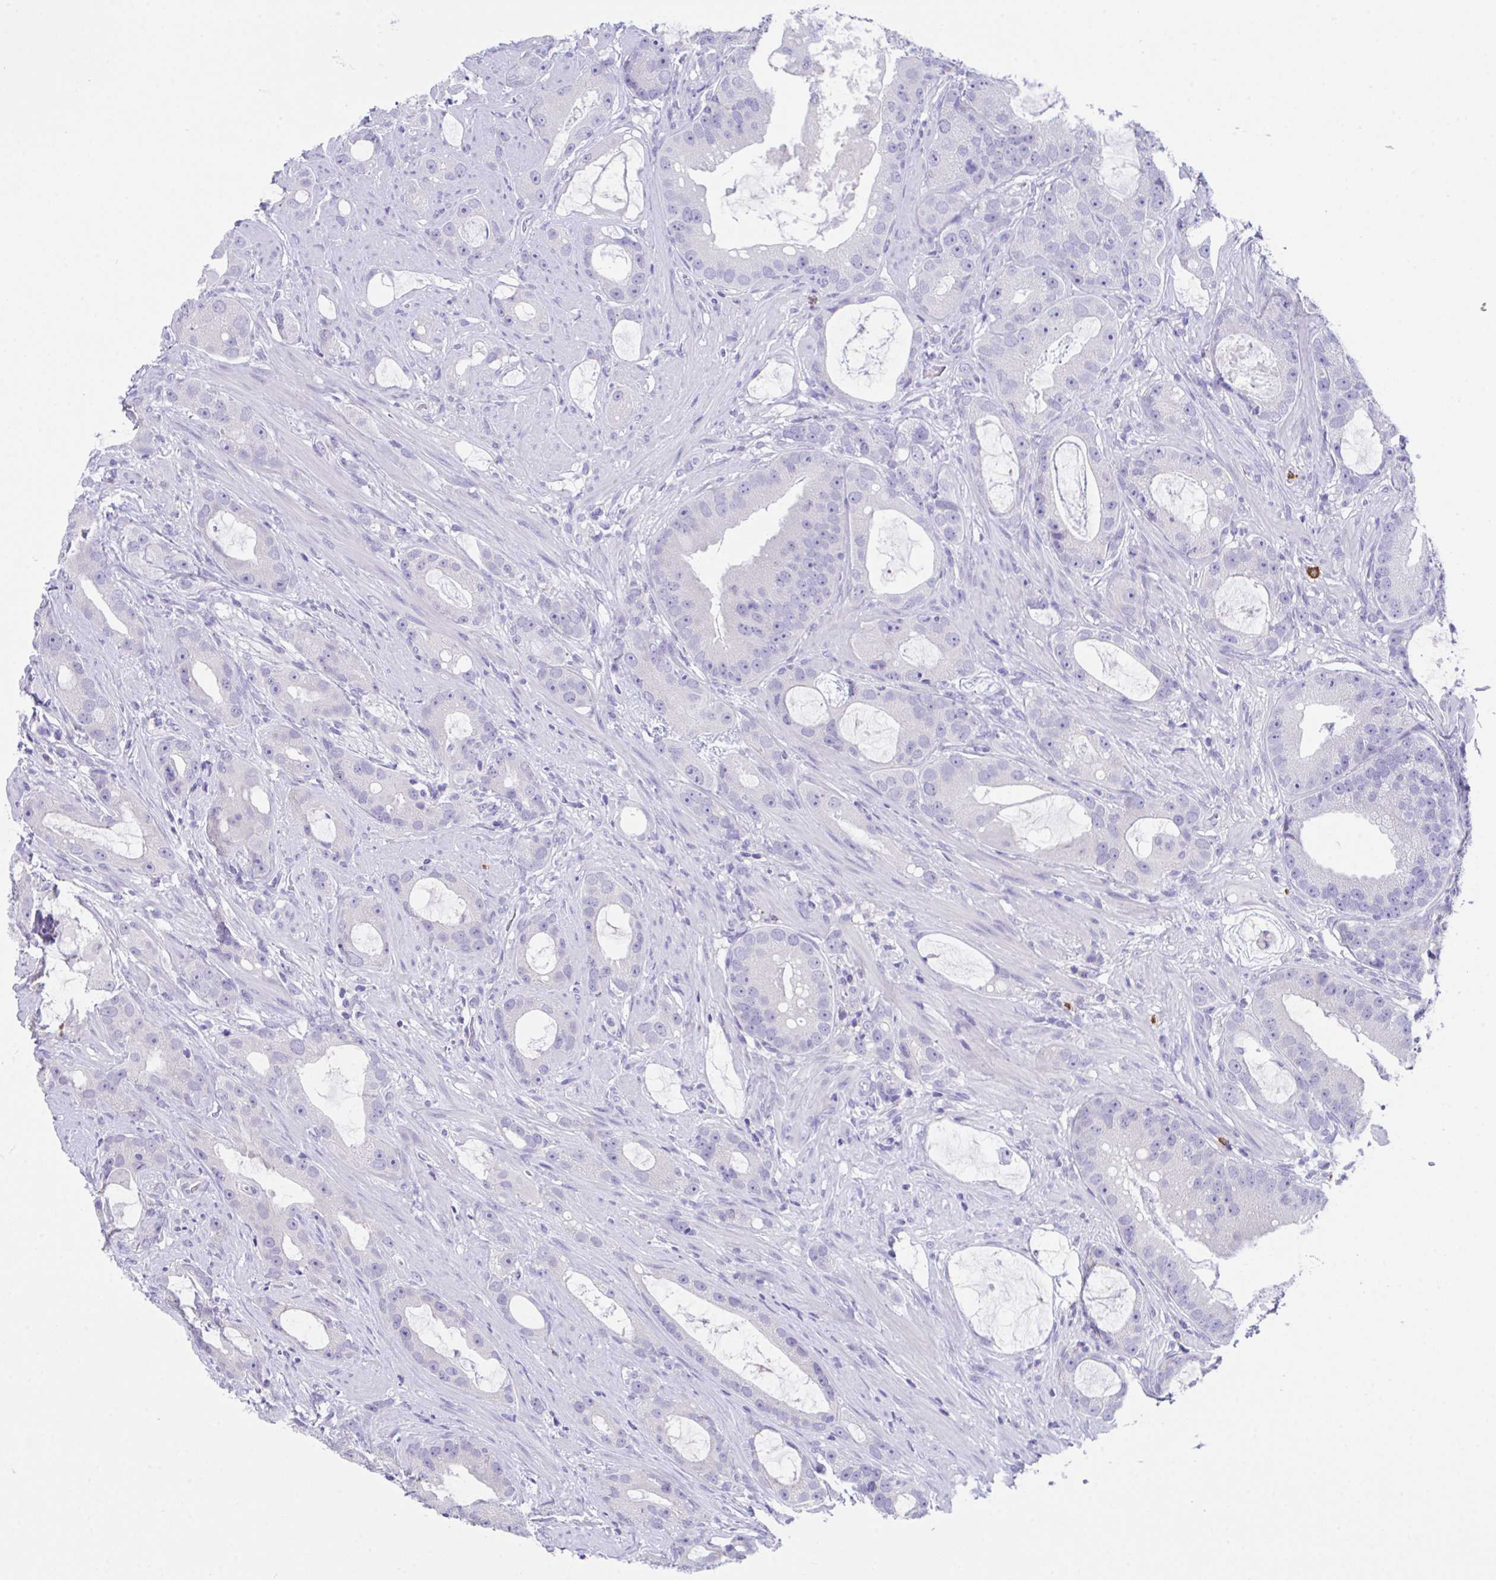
{"staining": {"intensity": "negative", "quantity": "none", "location": "none"}, "tissue": "prostate cancer", "cell_type": "Tumor cells", "image_type": "cancer", "snomed": [{"axis": "morphology", "description": "Adenocarcinoma, High grade"}, {"axis": "topography", "description": "Prostate"}], "caption": "DAB immunohistochemical staining of prostate cancer (adenocarcinoma (high-grade)) demonstrates no significant positivity in tumor cells.", "gene": "HACD4", "patient": {"sex": "male", "age": 65}}